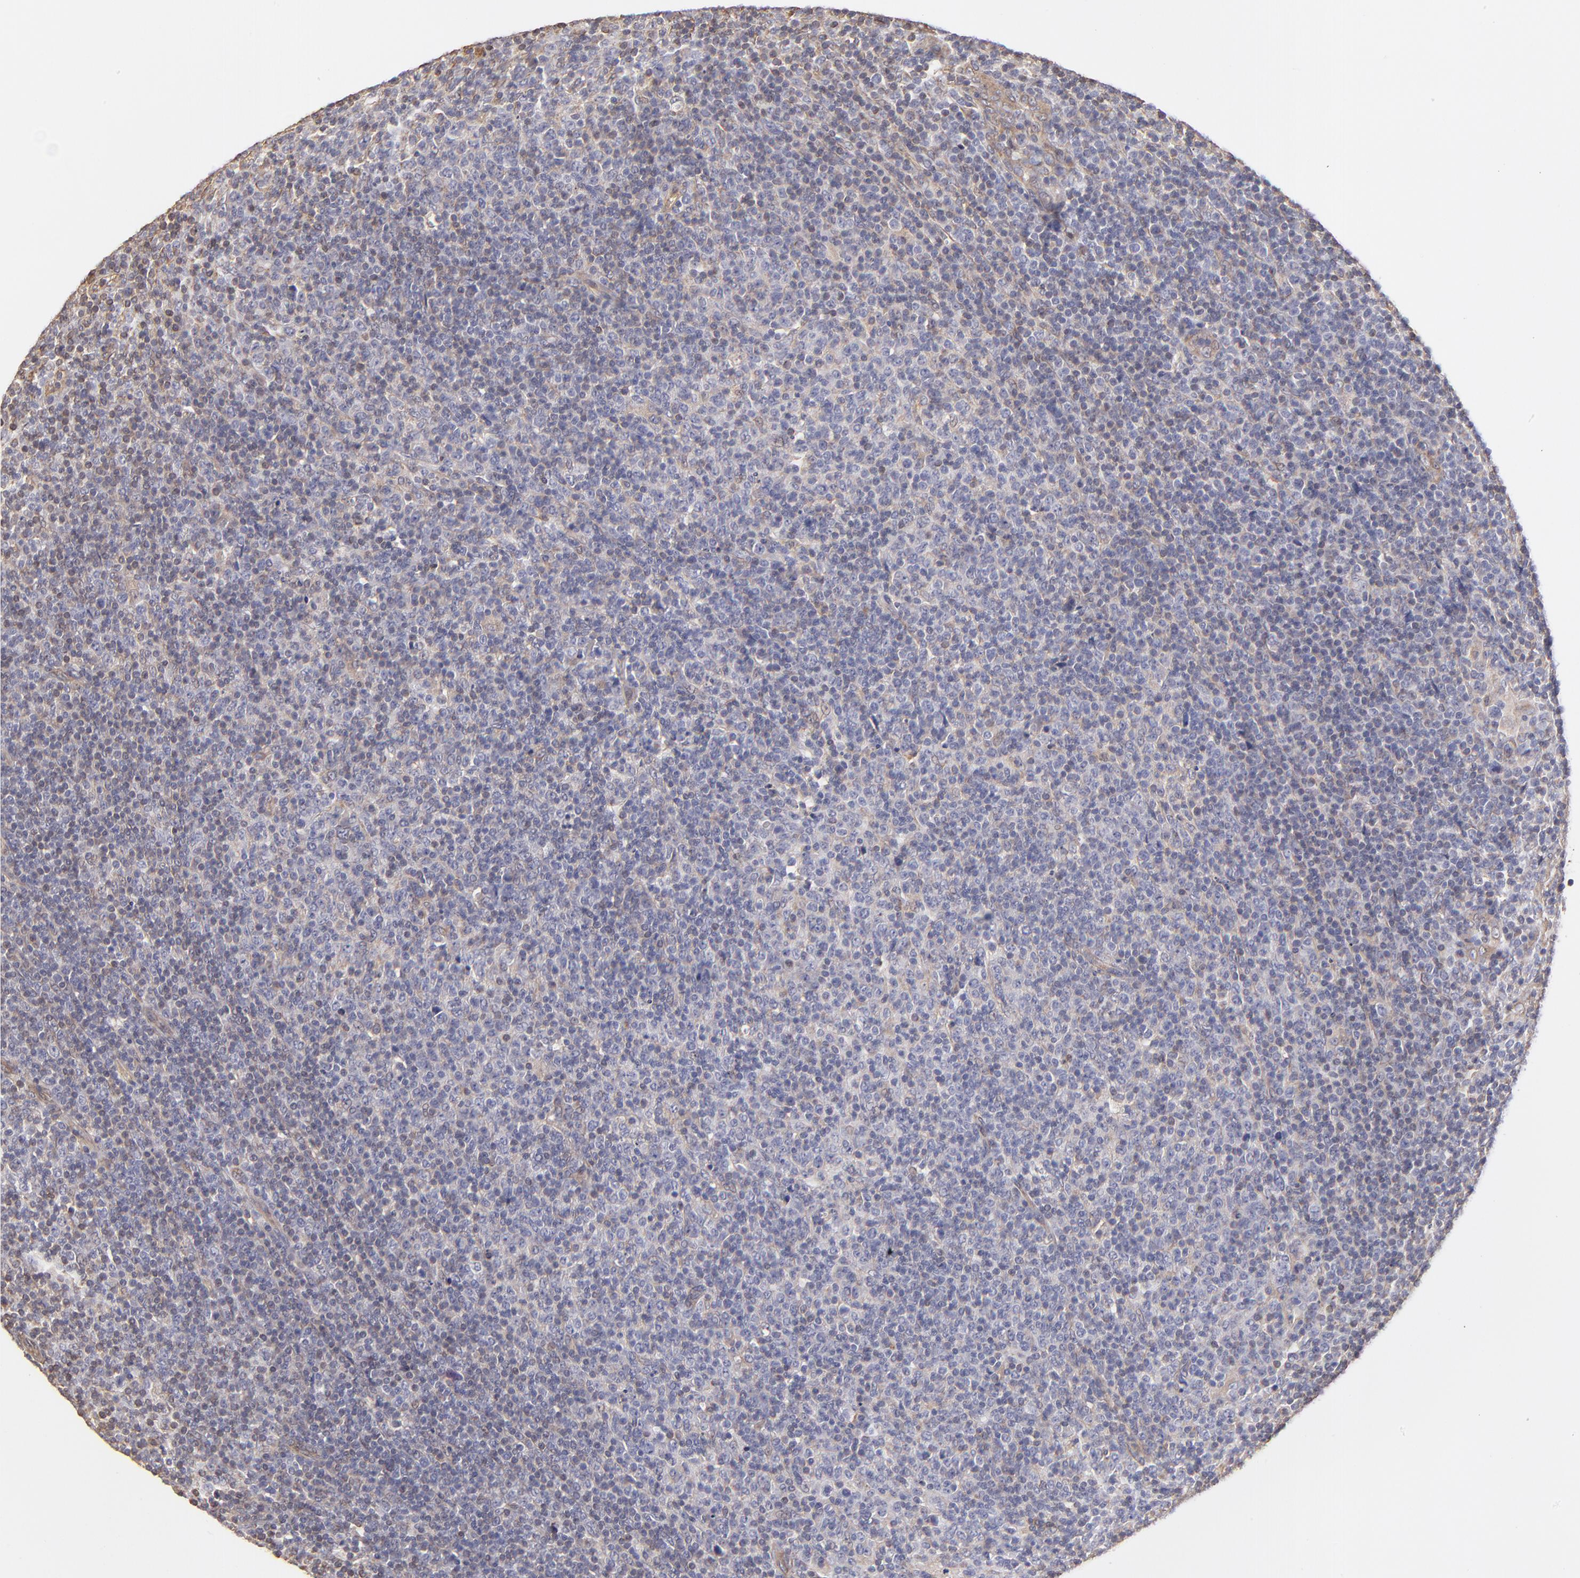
{"staining": {"intensity": "weak", "quantity": "<25%", "location": "cytoplasmic/membranous"}, "tissue": "lymphoma", "cell_type": "Tumor cells", "image_type": "cancer", "snomed": [{"axis": "morphology", "description": "Malignant lymphoma, non-Hodgkin's type, Low grade"}, {"axis": "topography", "description": "Lymph node"}], "caption": "Immunohistochemical staining of human lymphoma shows no significant positivity in tumor cells.", "gene": "ABCC1", "patient": {"sex": "male", "age": 70}}